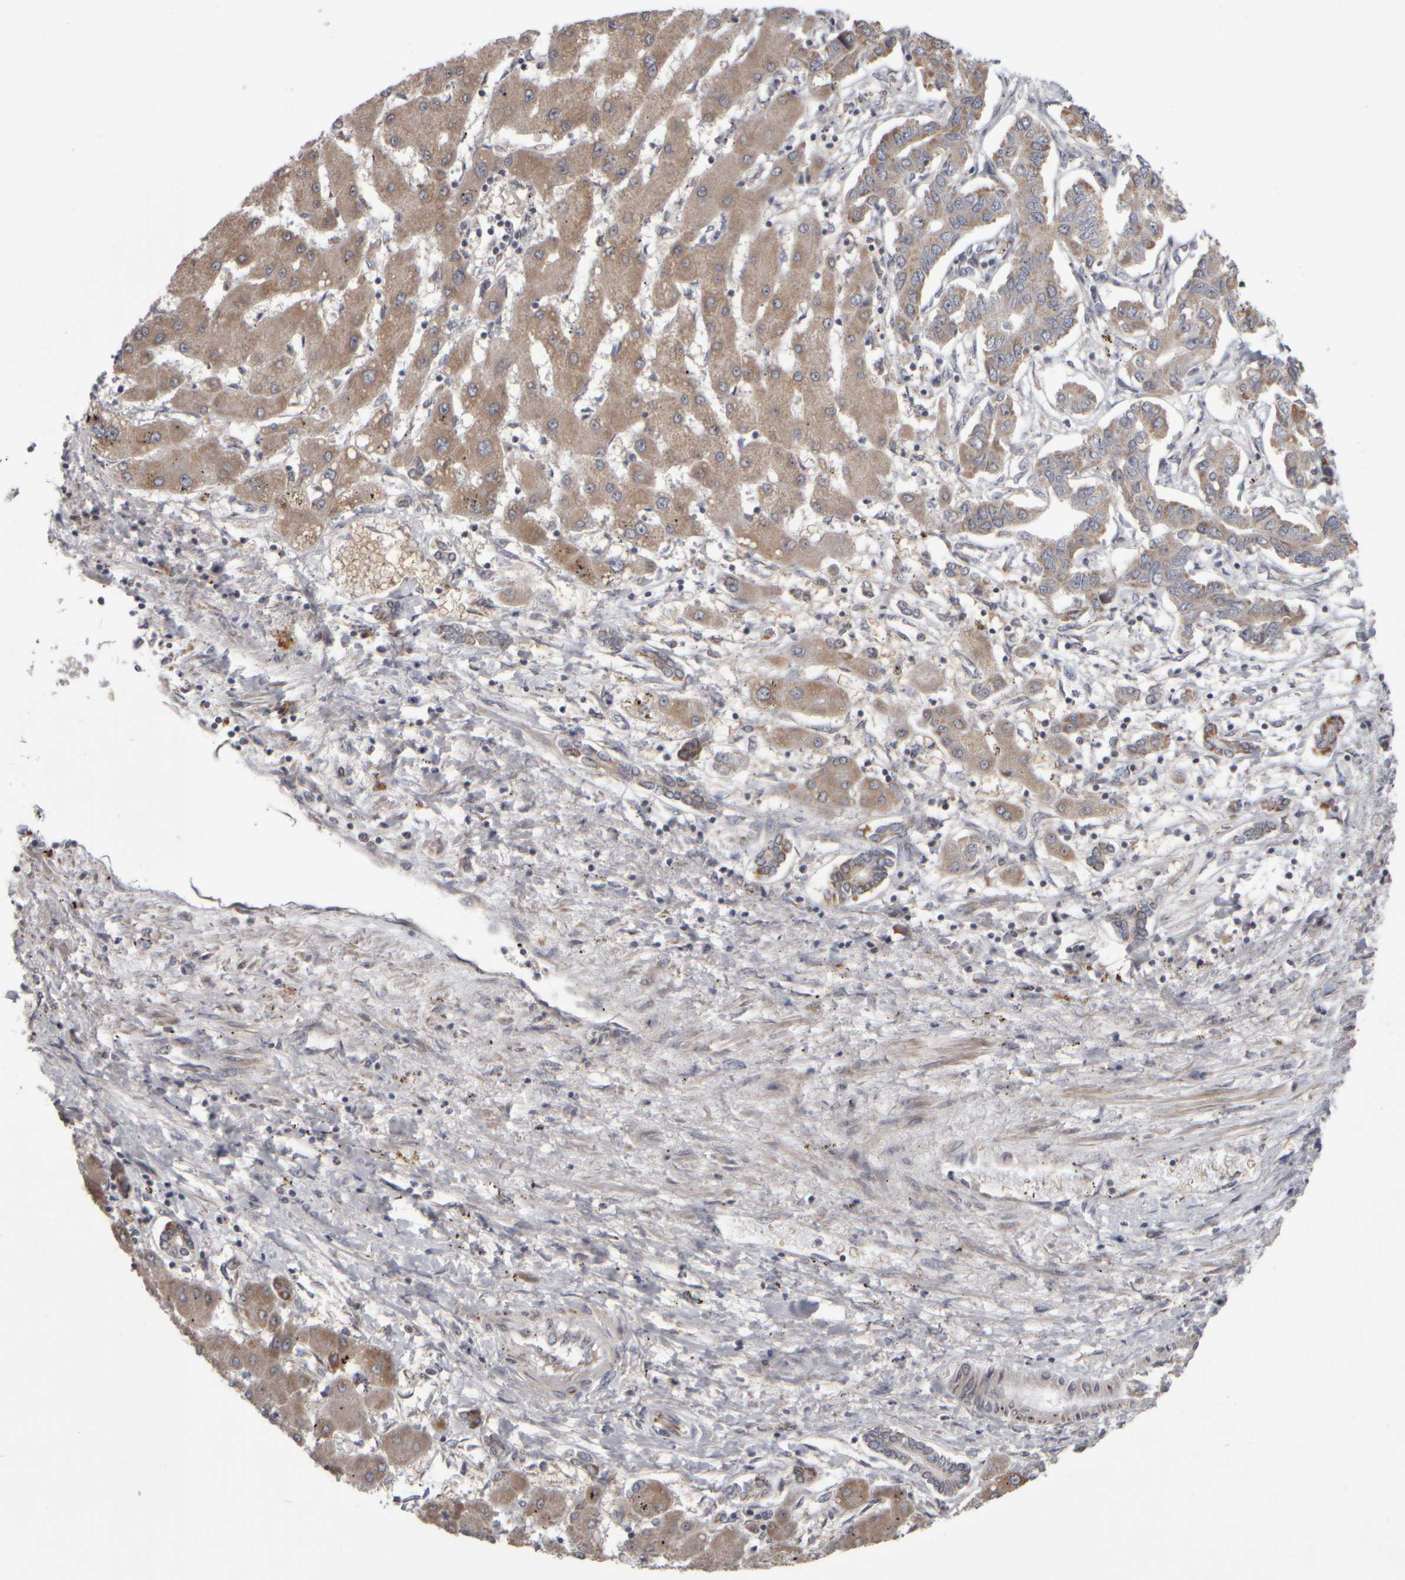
{"staining": {"intensity": "weak", "quantity": ">75%", "location": "cytoplasmic/membranous"}, "tissue": "liver cancer", "cell_type": "Tumor cells", "image_type": "cancer", "snomed": [{"axis": "morphology", "description": "Cholangiocarcinoma"}, {"axis": "topography", "description": "Liver"}], "caption": "Protein expression by immunohistochemistry demonstrates weak cytoplasmic/membranous positivity in approximately >75% of tumor cells in liver cancer.", "gene": "SCO1", "patient": {"sex": "male", "age": 59}}